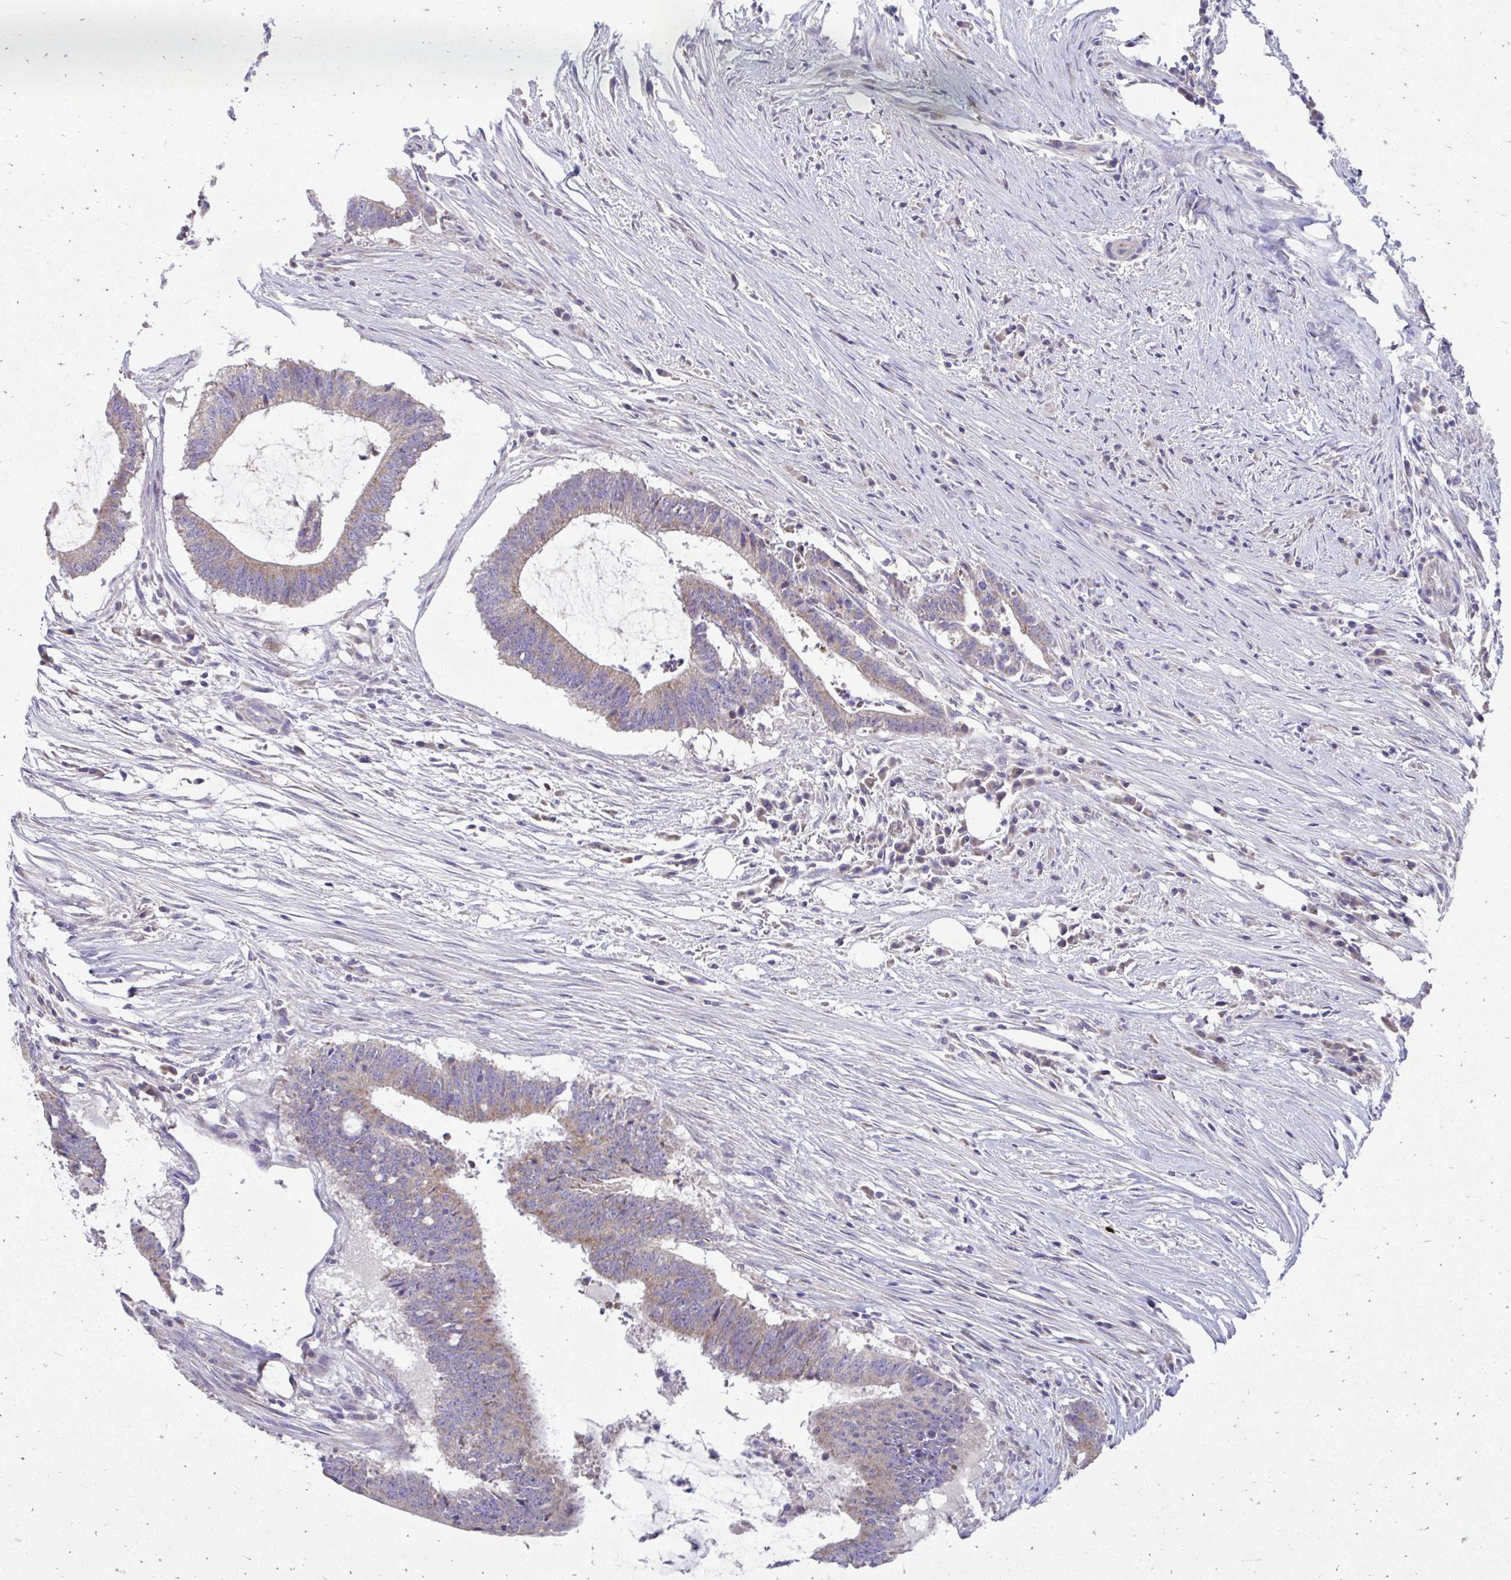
{"staining": {"intensity": "moderate", "quantity": "25%-75%", "location": "cytoplasmic/membranous"}, "tissue": "colorectal cancer", "cell_type": "Tumor cells", "image_type": "cancer", "snomed": [{"axis": "morphology", "description": "Adenocarcinoma, NOS"}, {"axis": "topography", "description": "Colon"}], "caption": "Tumor cells demonstrate medium levels of moderate cytoplasmic/membranous positivity in approximately 25%-75% of cells in human adenocarcinoma (colorectal).", "gene": "LINGO4", "patient": {"sex": "female", "age": 43}}